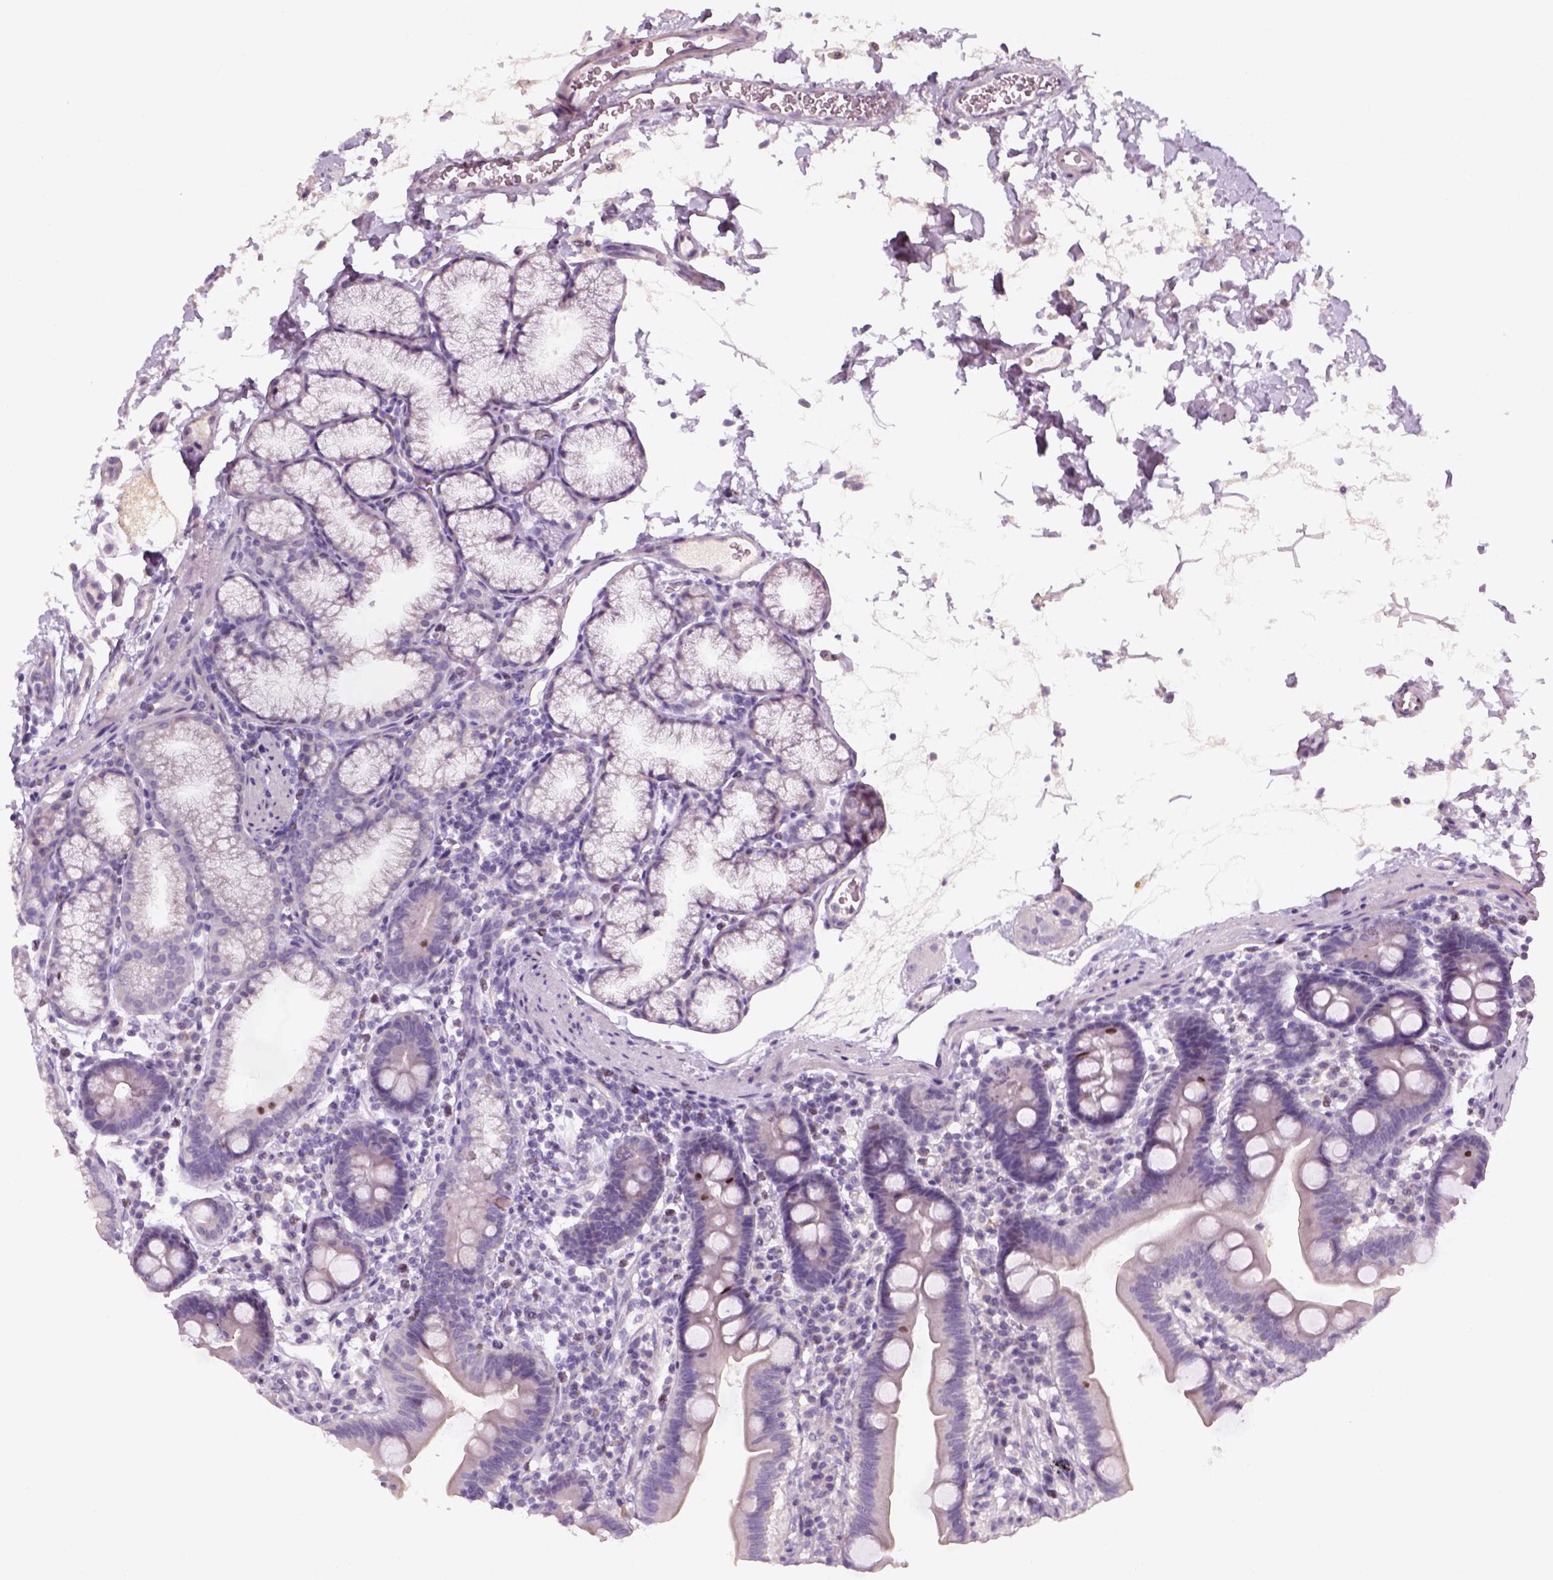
{"staining": {"intensity": "negative", "quantity": "none", "location": "none"}, "tissue": "duodenum", "cell_type": "Glandular cells", "image_type": "normal", "snomed": [{"axis": "morphology", "description": "Normal tissue, NOS"}, {"axis": "topography", "description": "Pancreas"}, {"axis": "topography", "description": "Duodenum"}], "caption": "Glandular cells show no significant staining in unremarkable duodenum. (DAB immunohistochemistry (IHC) with hematoxylin counter stain).", "gene": "GFI1B", "patient": {"sex": "male", "age": 59}}